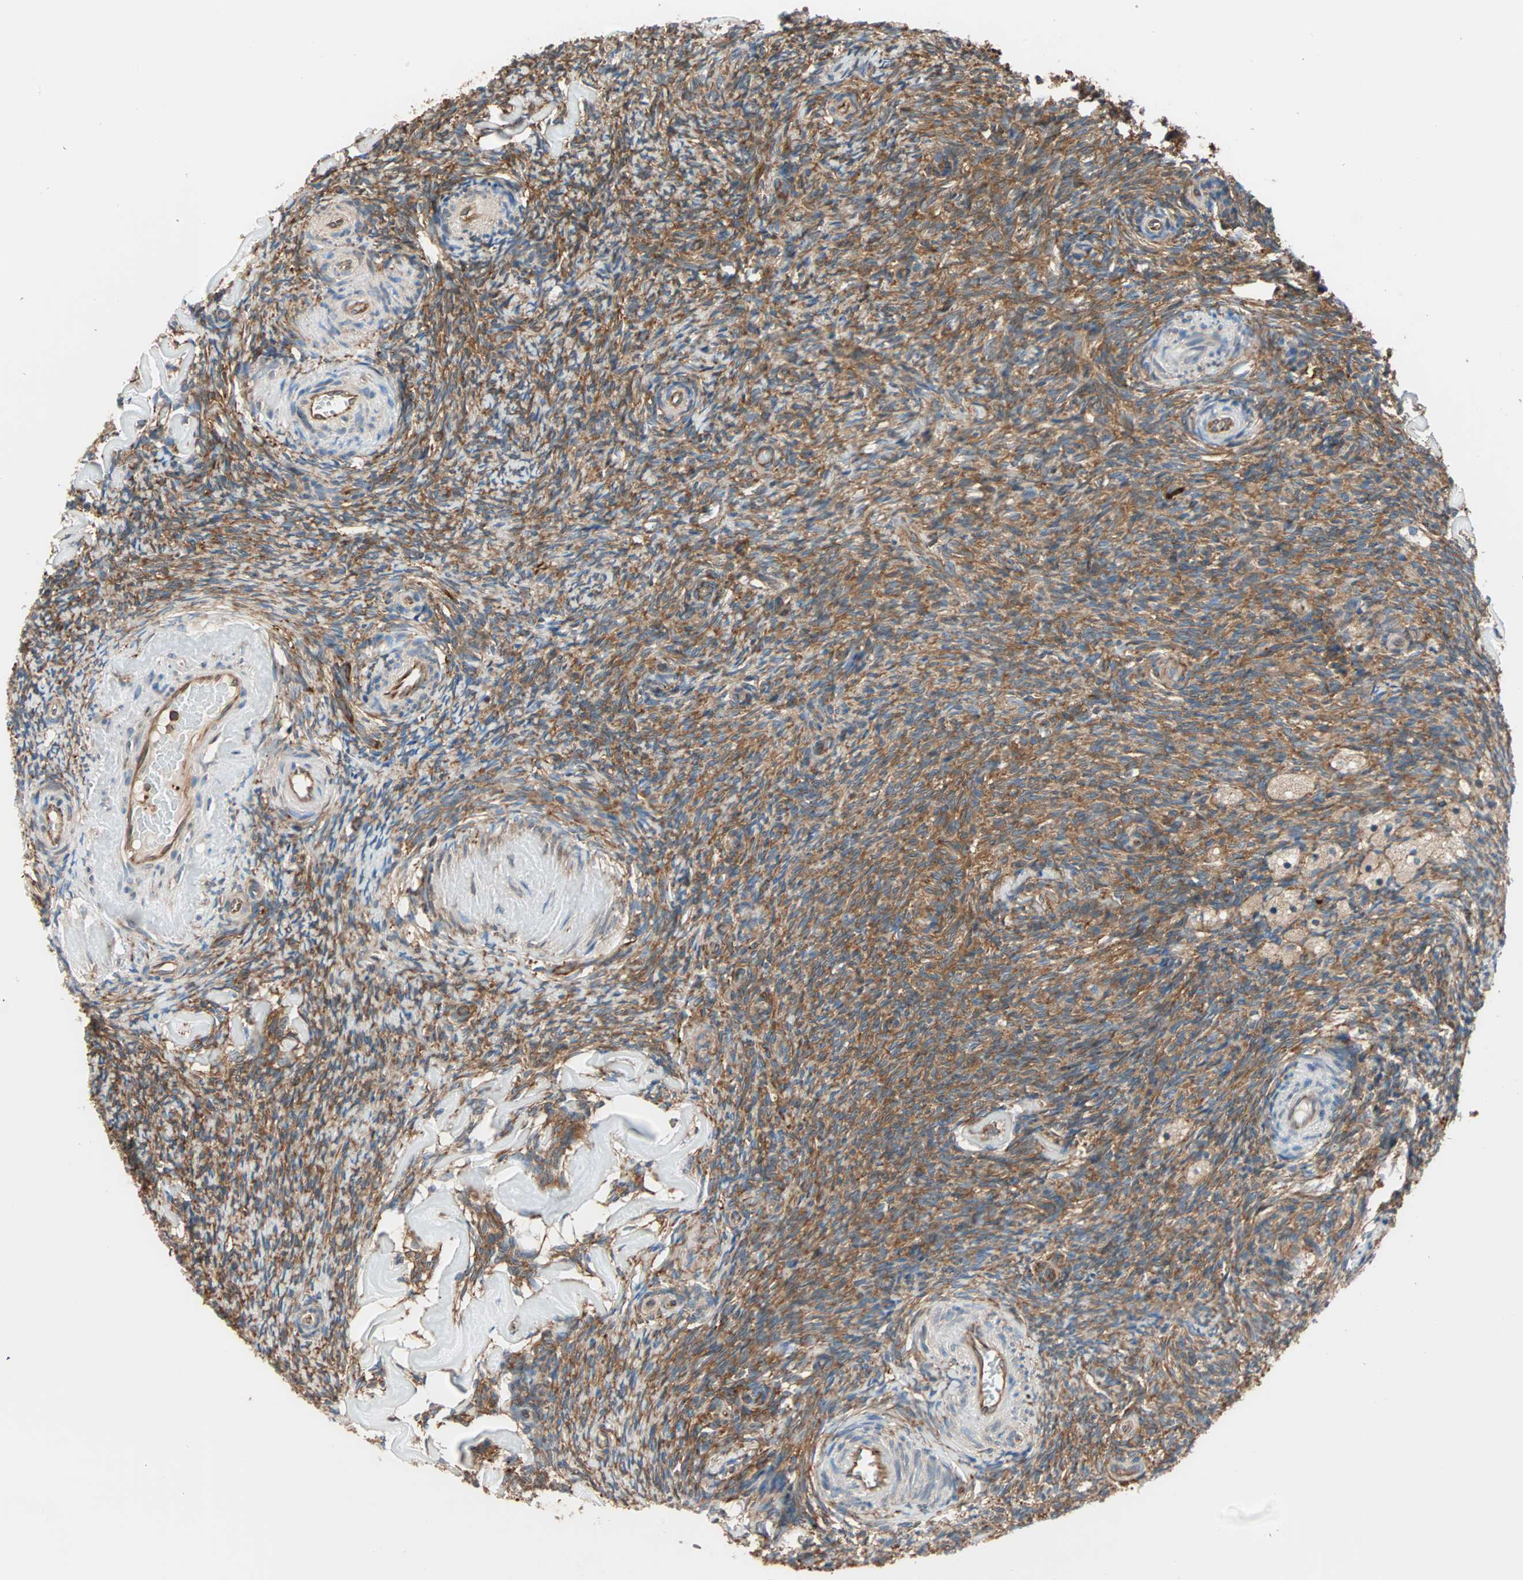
{"staining": {"intensity": "moderate", "quantity": "25%-75%", "location": "cytoplasmic/membranous"}, "tissue": "ovary", "cell_type": "Ovarian stroma cells", "image_type": "normal", "snomed": [{"axis": "morphology", "description": "Normal tissue, NOS"}, {"axis": "topography", "description": "Ovary"}], "caption": "Ovarian stroma cells show medium levels of moderate cytoplasmic/membranous positivity in about 25%-75% of cells in unremarkable ovary.", "gene": "EEF2", "patient": {"sex": "female", "age": 60}}